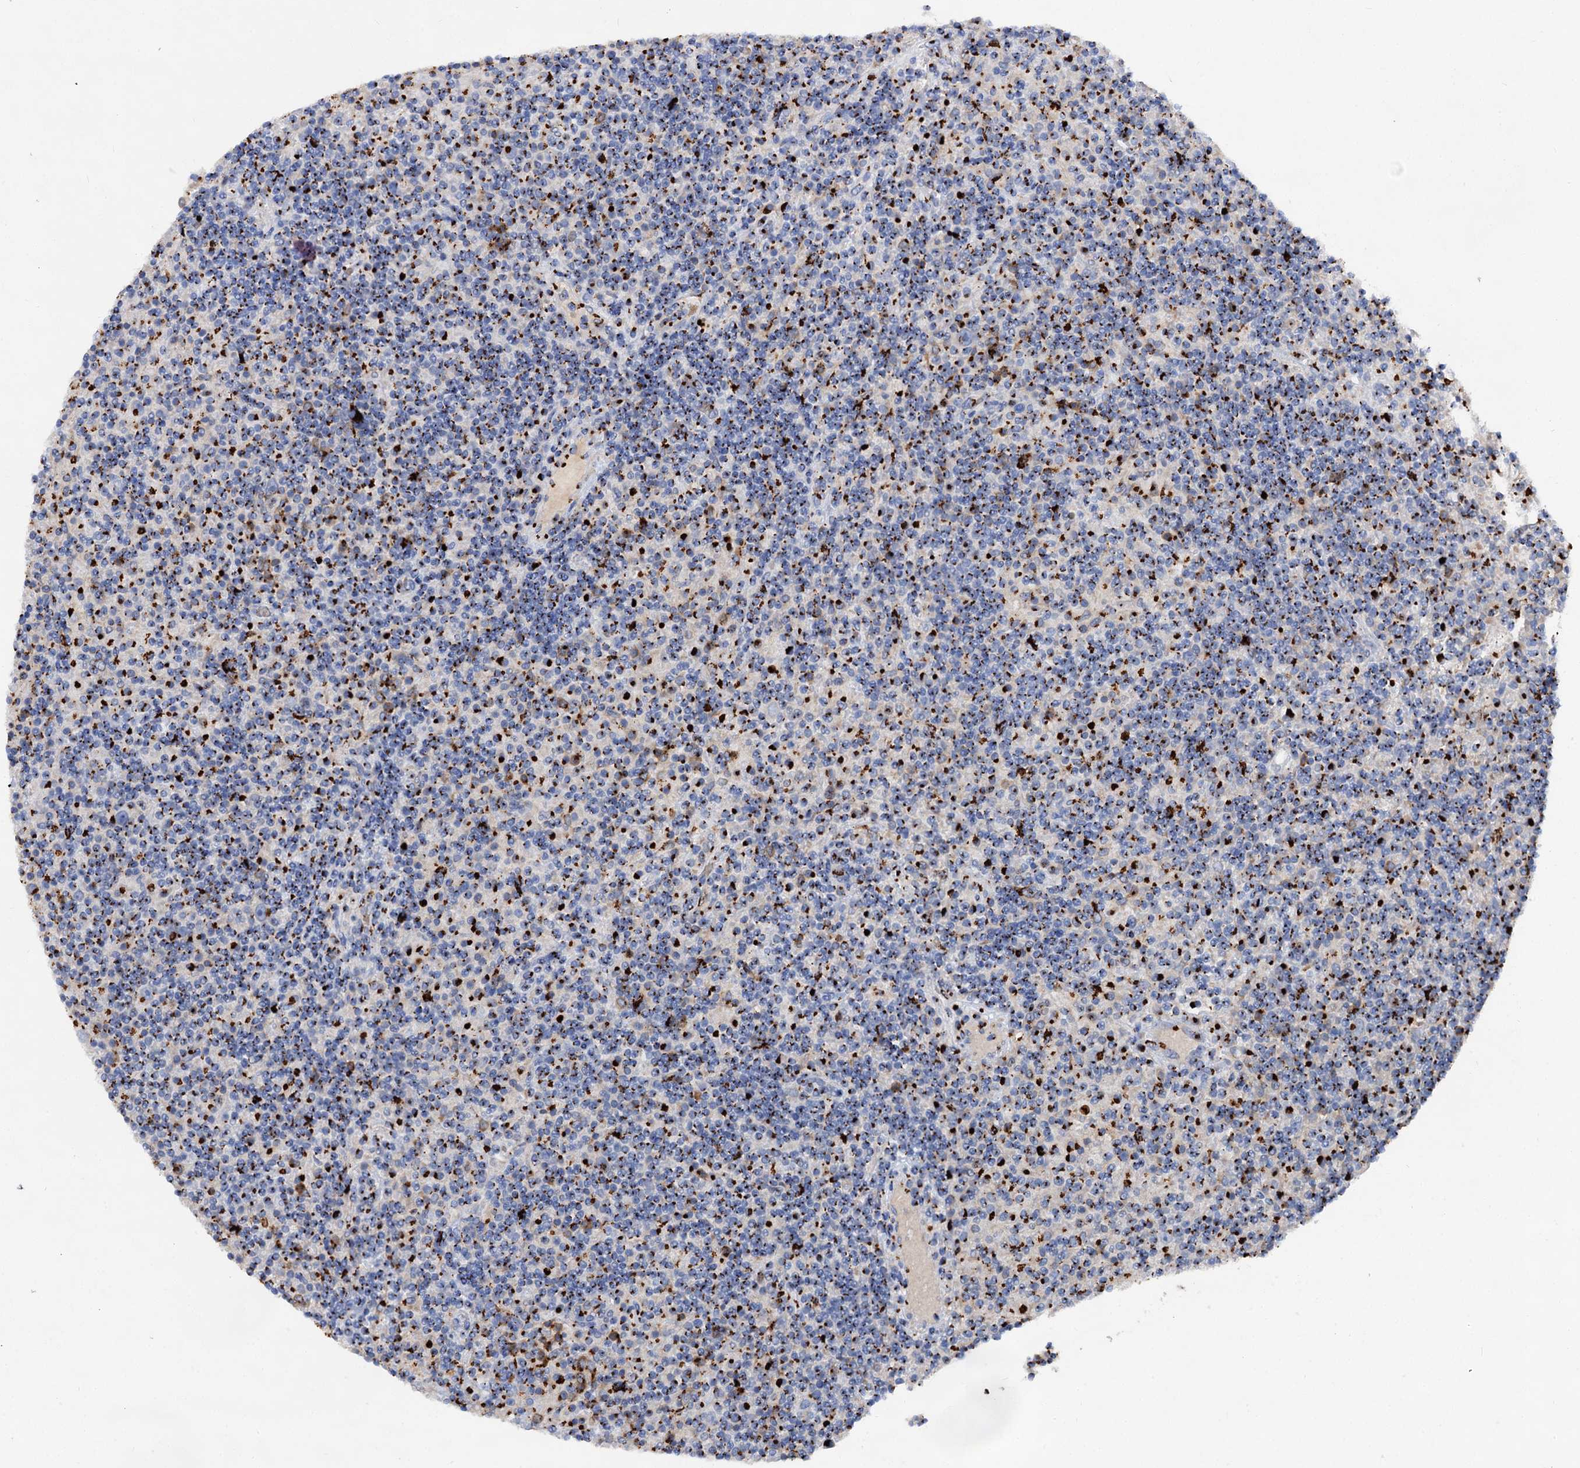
{"staining": {"intensity": "moderate", "quantity": "25%-75%", "location": "cytoplasmic/membranous"}, "tissue": "lymphoma", "cell_type": "Tumor cells", "image_type": "cancer", "snomed": [{"axis": "morphology", "description": "Hodgkin's disease, NOS"}, {"axis": "topography", "description": "Lymph node"}], "caption": "Immunohistochemical staining of human lymphoma exhibits medium levels of moderate cytoplasmic/membranous protein staining in about 25%-75% of tumor cells.", "gene": "TM9SF3", "patient": {"sex": "male", "age": 70}}